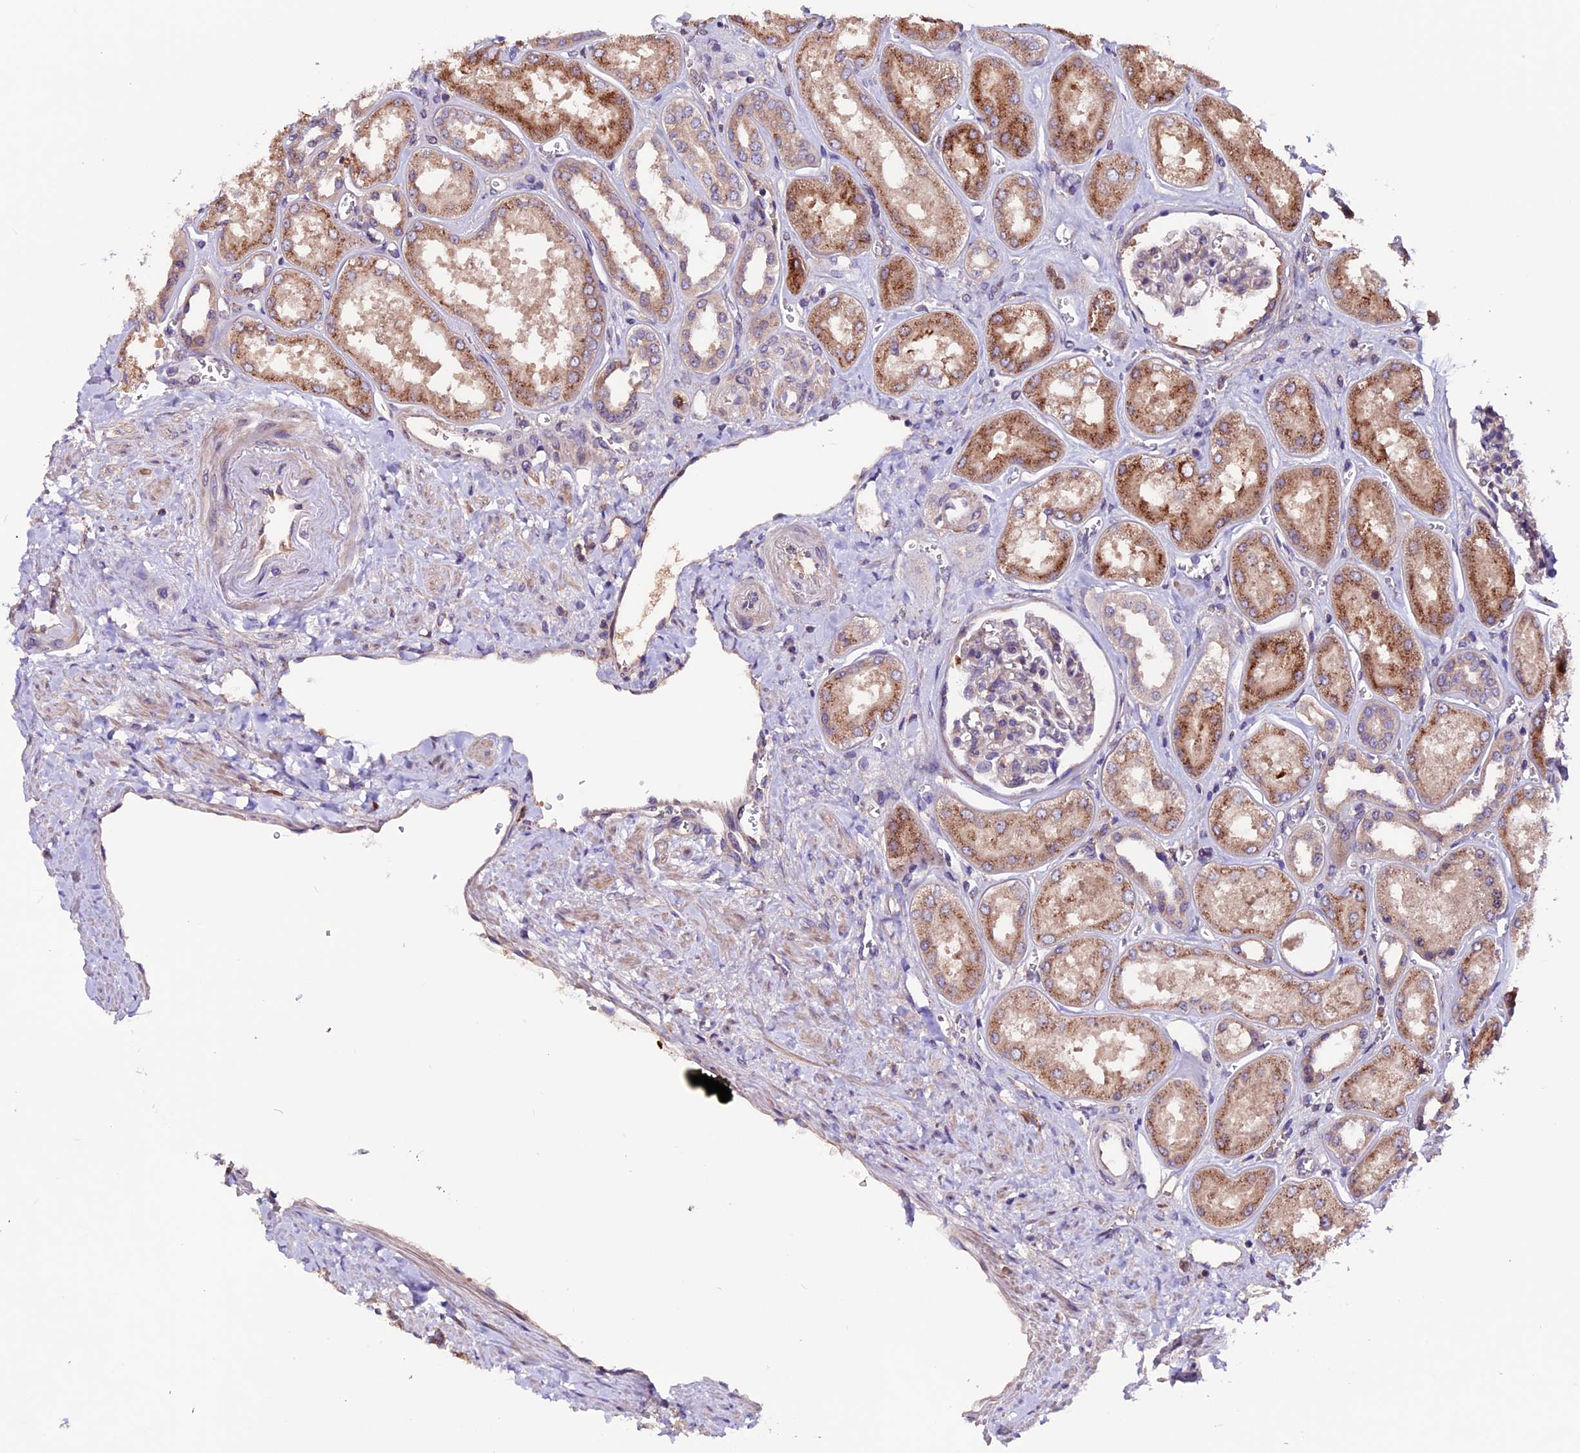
{"staining": {"intensity": "weak", "quantity": "<25%", "location": "cytoplasmic/membranous"}, "tissue": "kidney", "cell_type": "Cells in glomeruli", "image_type": "normal", "snomed": [{"axis": "morphology", "description": "Normal tissue, NOS"}, {"axis": "morphology", "description": "Adenocarcinoma, NOS"}, {"axis": "topography", "description": "Kidney"}], "caption": "Cells in glomeruli show no significant protein expression in unremarkable kidney. (Brightfield microscopy of DAB (3,3'-diaminobenzidine) immunohistochemistry (IHC) at high magnification).", "gene": "ZNF598", "patient": {"sex": "female", "age": 68}}